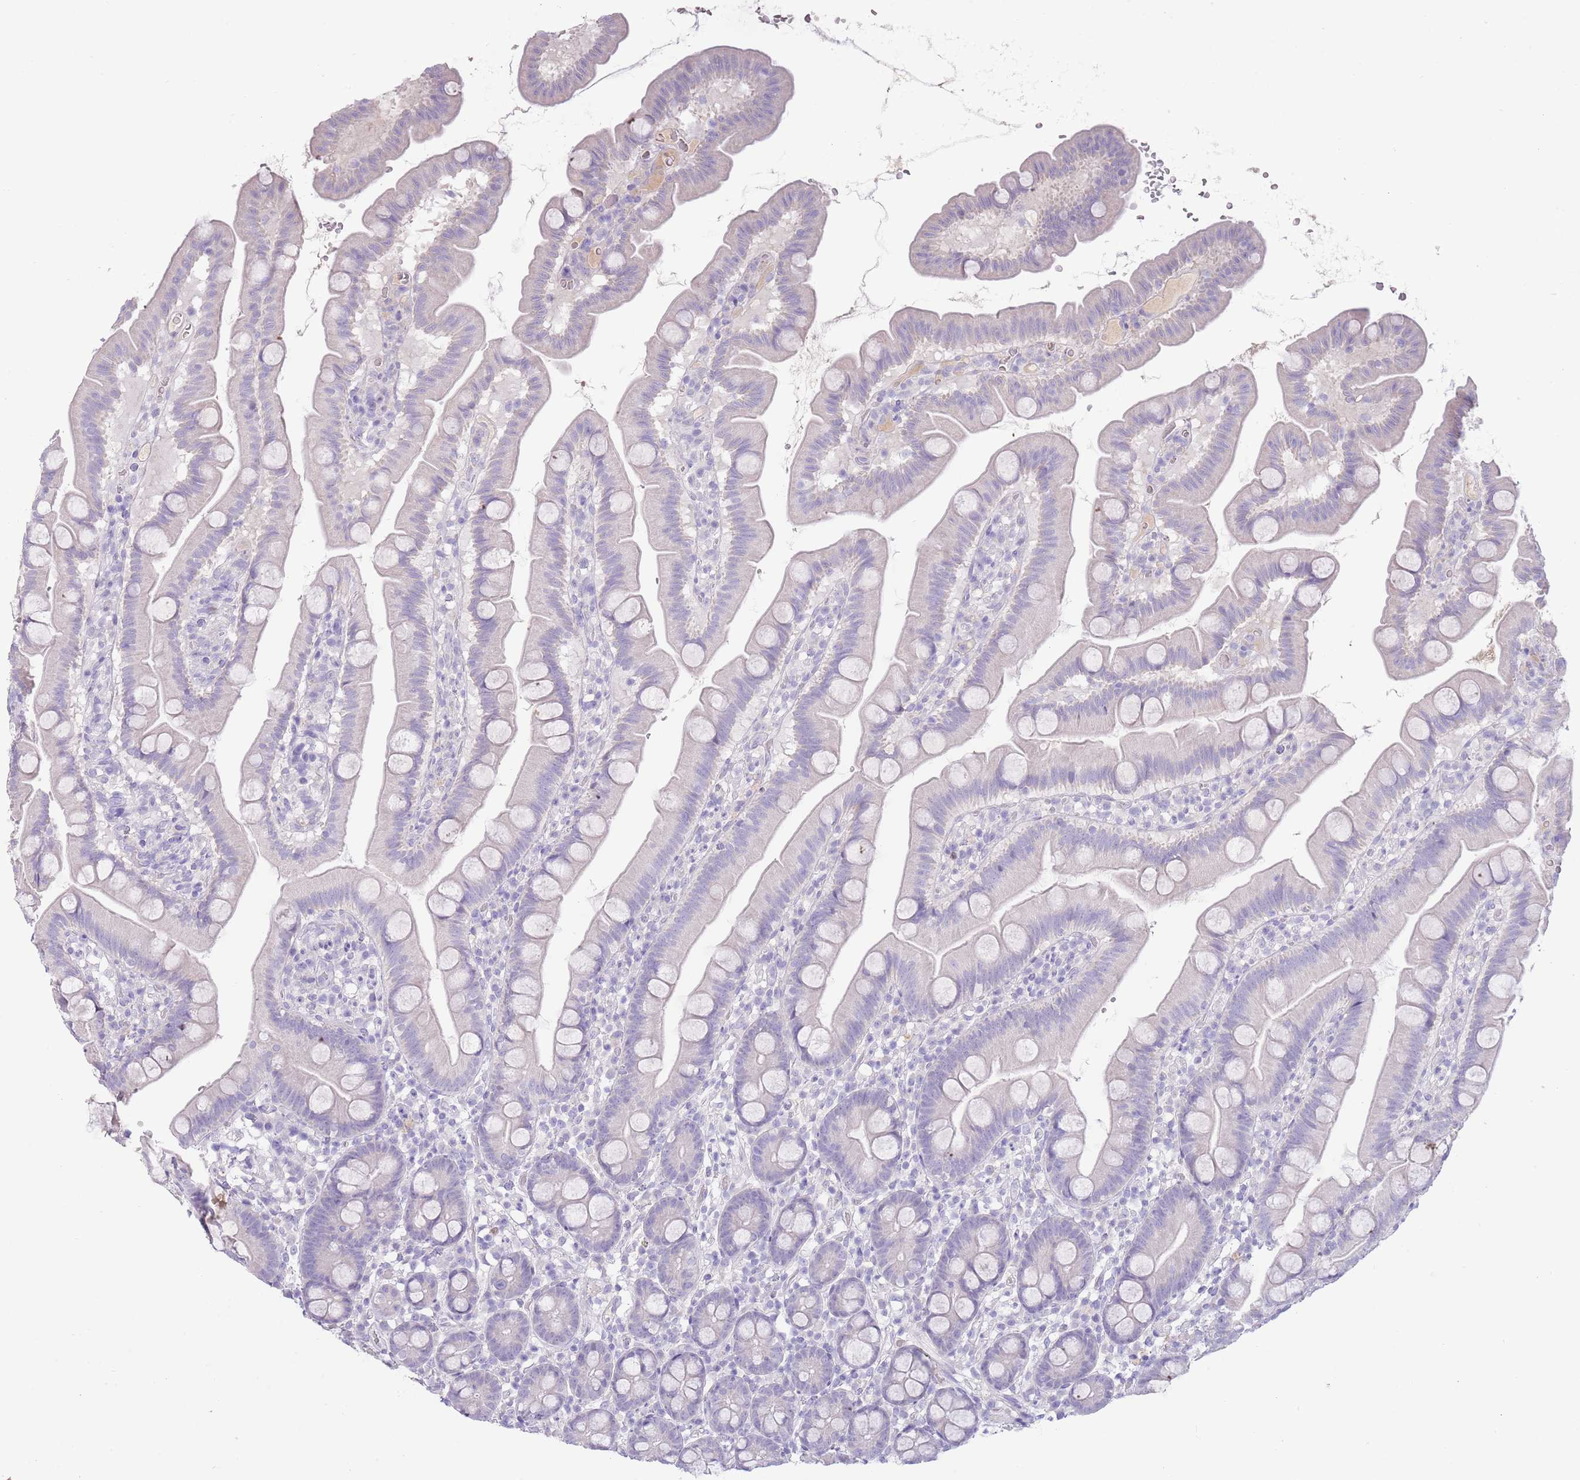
{"staining": {"intensity": "negative", "quantity": "none", "location": "none"}, "tissue": "small intestine", "cell_type": "Glandular cells", "image_type": "normal", "snomed": [{"axis": "morphology", "description": "Normal tissue, NOS"}, {"axis": "topography", "description": "Small intestine"}], "caption": "This is an immunohistochemistry (IHC) photomicrograph of normal small intestine. There is no staining in glandular cells.", "gene": "TOX2", "patient": {"sex": "female", "age": 68}}